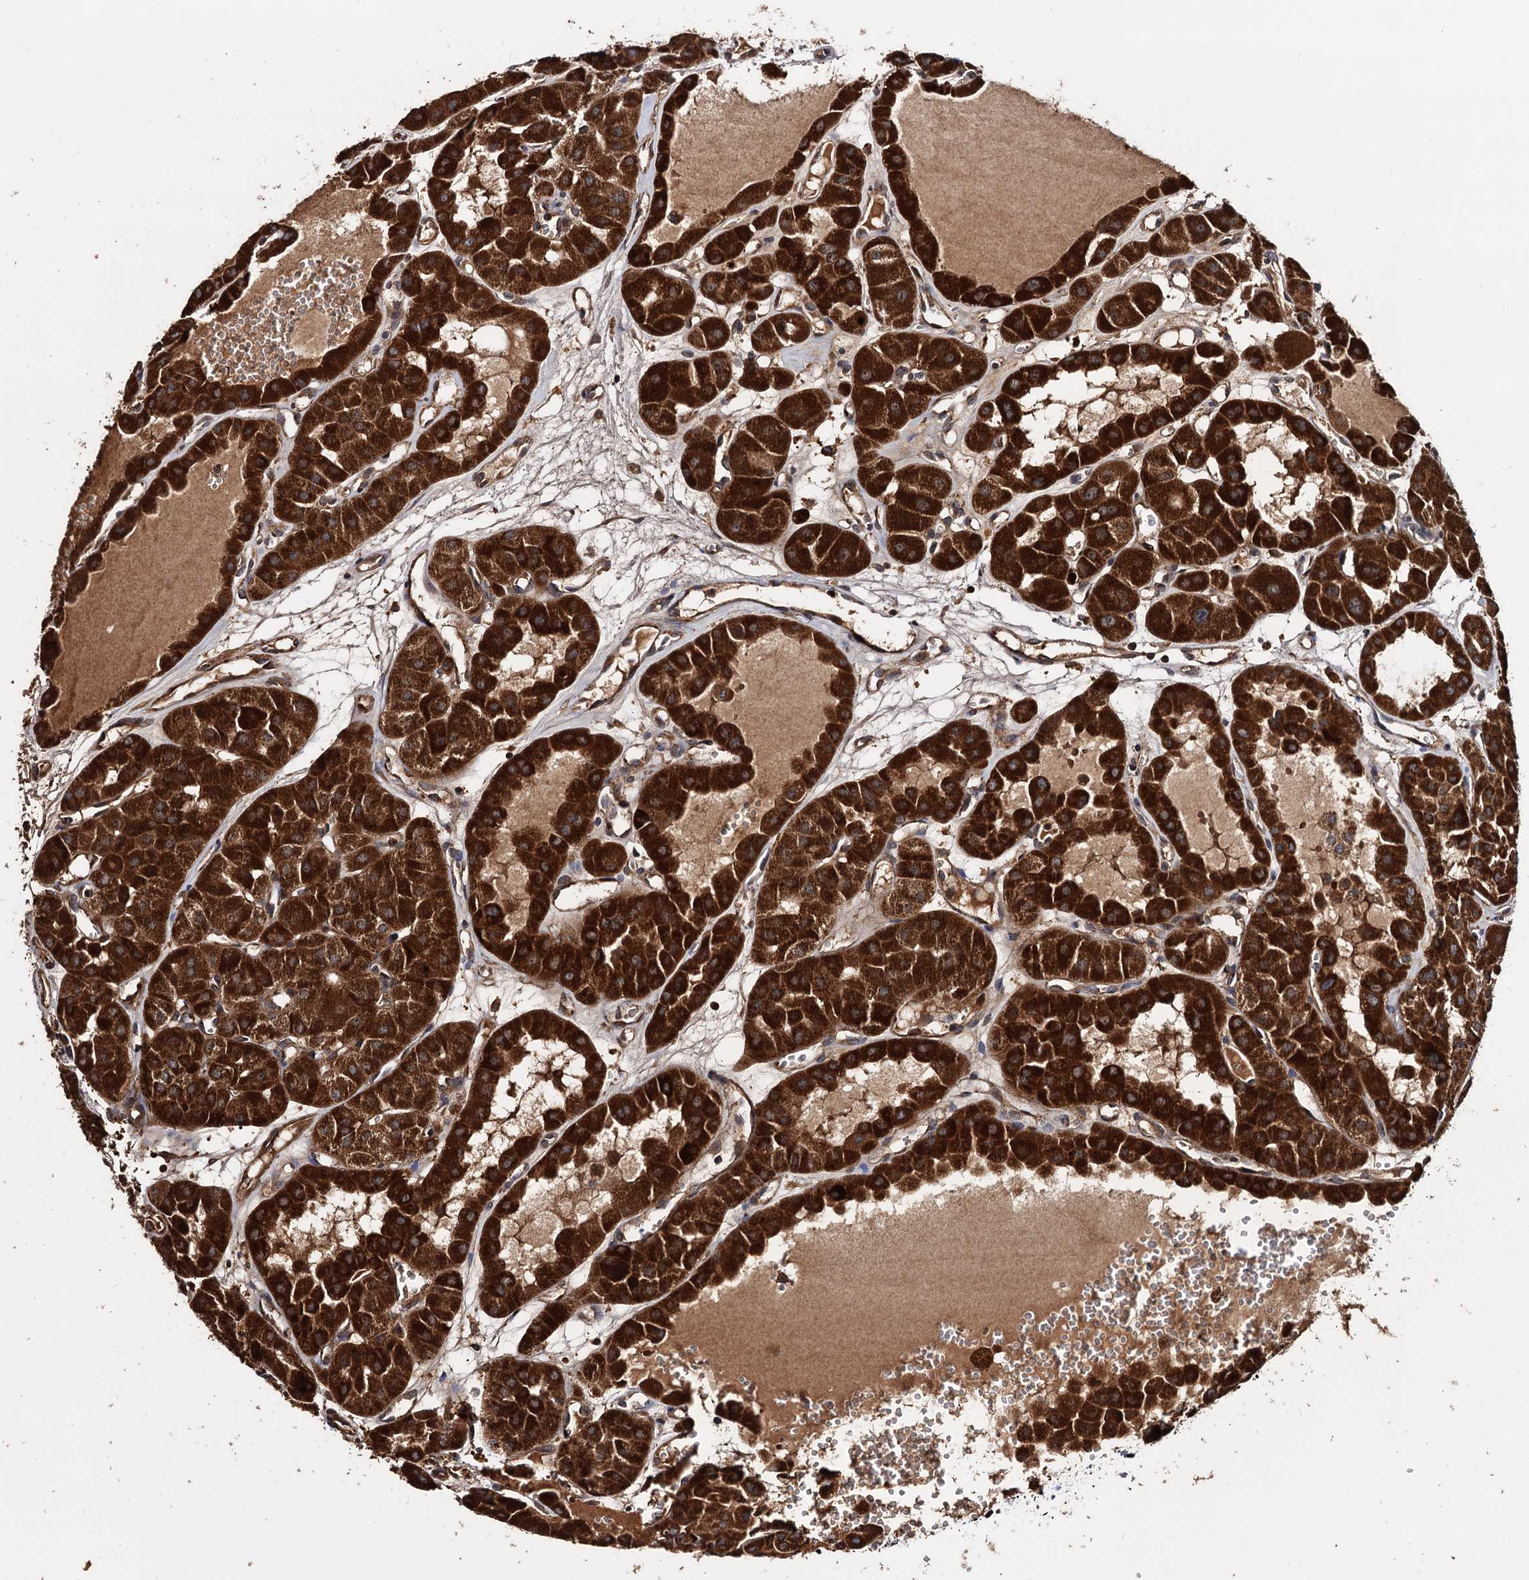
{"staining": {"intensity": "strong", "quantity": ">75%", "location": "cytoplasmic/membranous"}, "tissue": "renal cancer", "cell_type": "Tumor cells", "image_type": "cancer", "snomed": [{"axis": "morphology", "description": "Carcinoma, NOS"}, {"axis": "topography", "description": "Kidney"}], "caption": "A histopathology image showing strong cytoplasmic/membranous expression in approximately >75% of tumor cells in renal cancer (carcinoma), as visualized by brown immunohistochemical staining.", "gene": "MRPL42", "patient": {"sex": "female", "age": 75}}